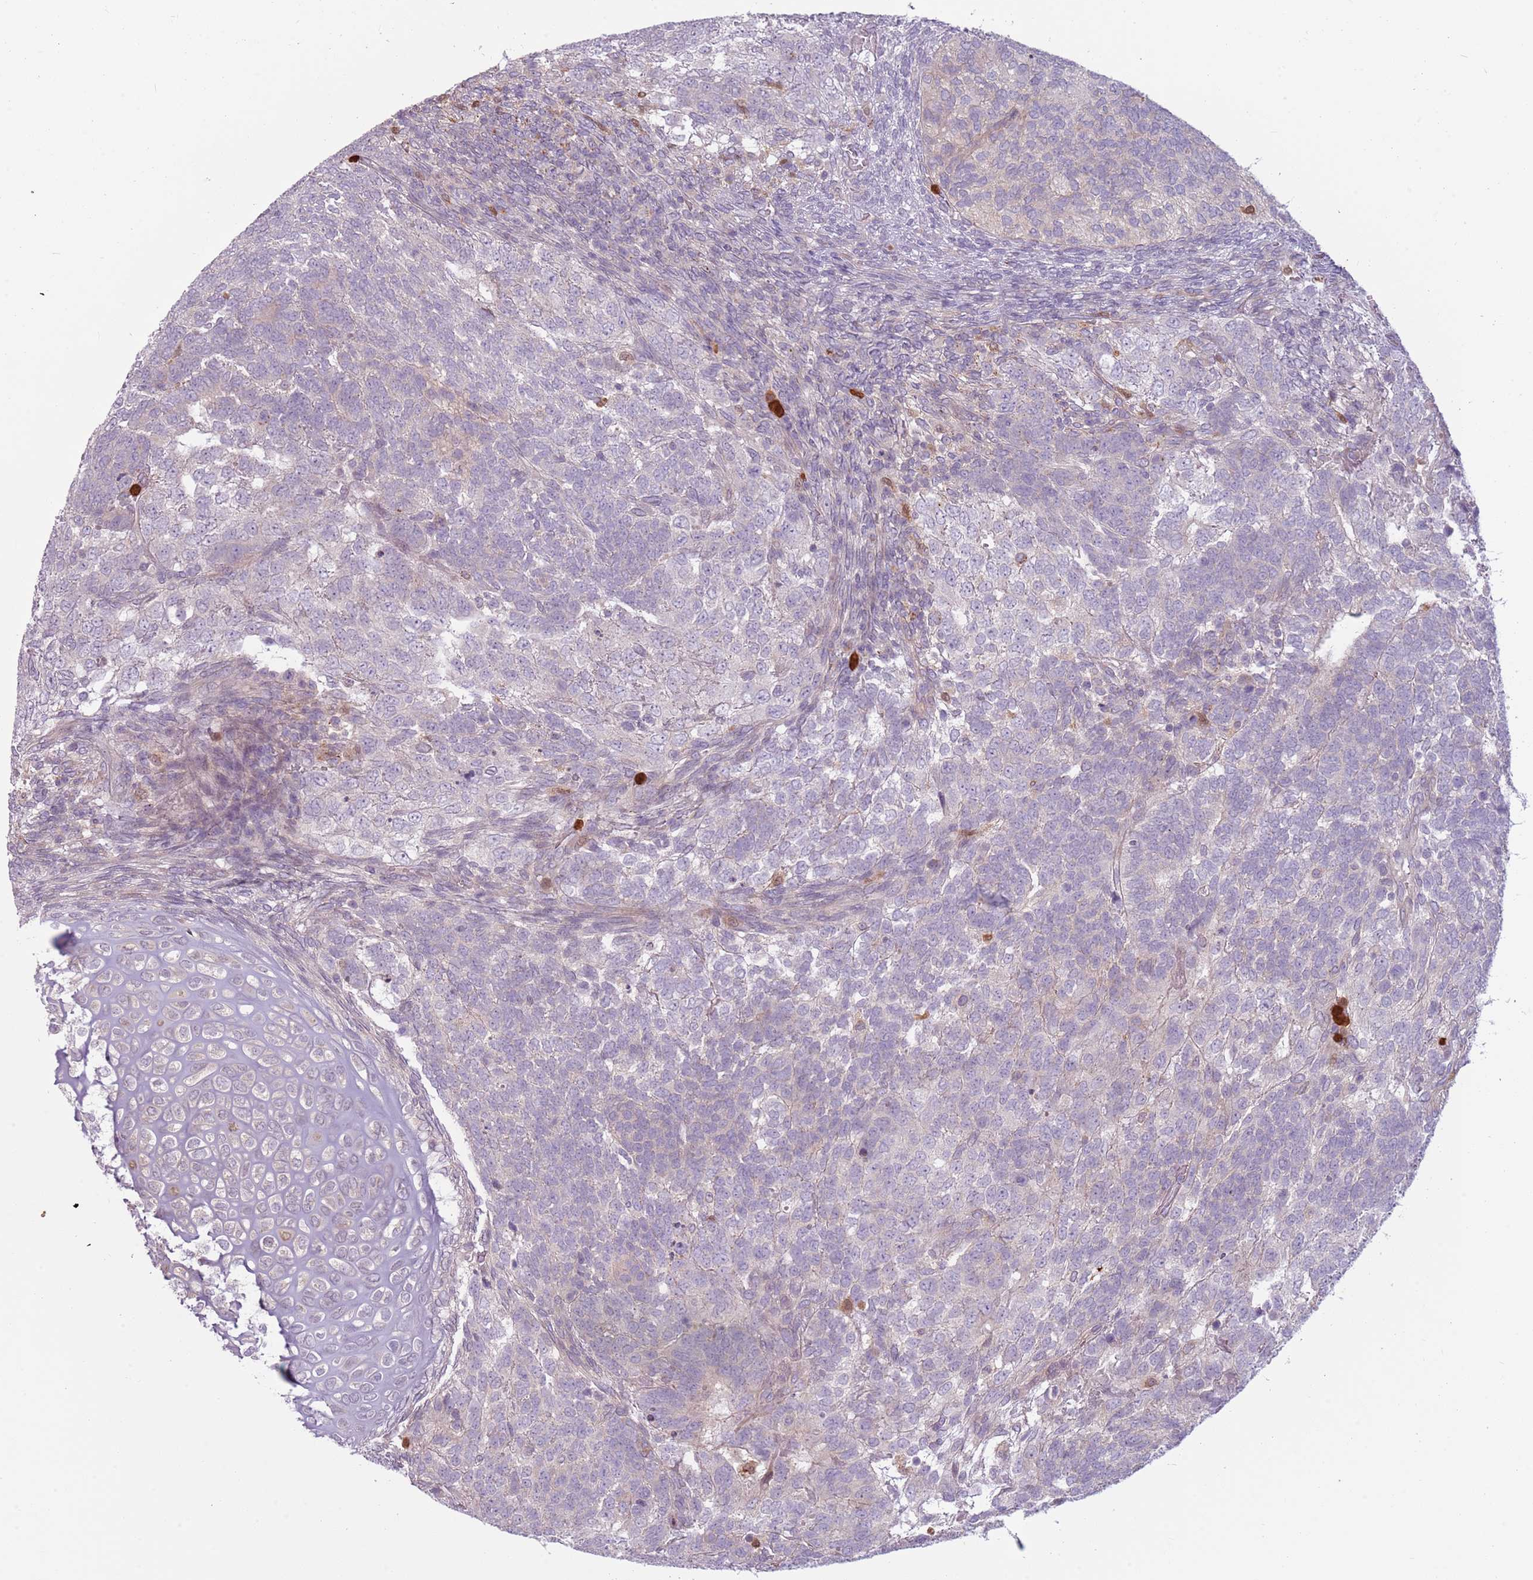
{"staining": {"intensity": "negative", "quantity": "none", "location": "none"}, "tissue": "testis cancer", "cell_type": "Tumor cells", "image_type": "cancer", "snomed": [{"axis": "morphology", "description": "Carcinoma, Embryonal, NOS"}, {"axis": "topography", "description": "Testis"}], "caption": "The micrograph exhibits no significant expression in tumor cells of testis cancer.", "gene": "SPAG4", "patient": {"sex": "male", "age": 23}}